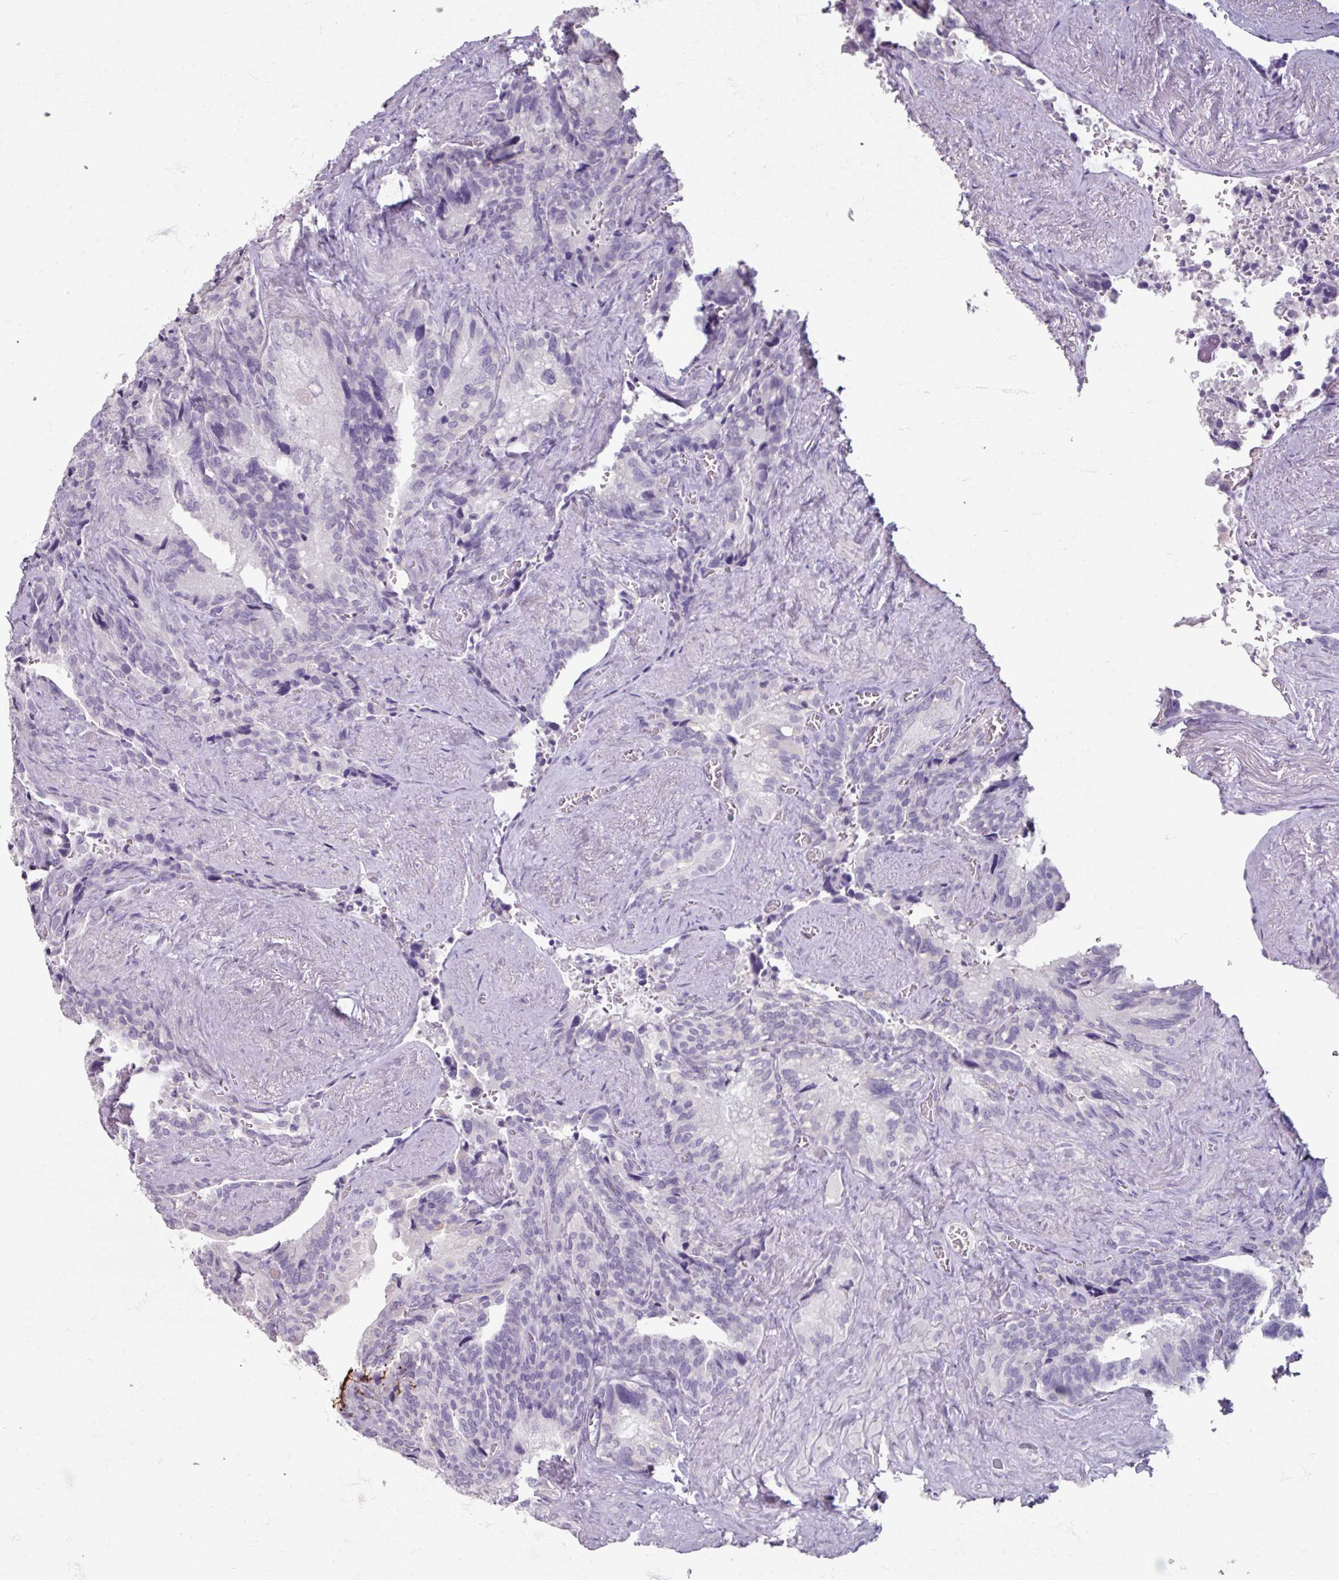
{"staining": {"intensity": "negative", "quantity": "none", "location": "none"}, "tissue": "seminal vesicle", "cell_type": "Glandular cells", "image_type": "normal", "snomed": [{"axis": "morphology", "description": "Normal tissue, NOS"}, {"axis": "topography", "description": "Seminal veicle"}], "caption": "A photomicrograph of seminal vesicle stained for a protein demonstrates no brown staining in glandular cells.", "gene": "TG", "patient": {"sex": "male", "age": 68}}